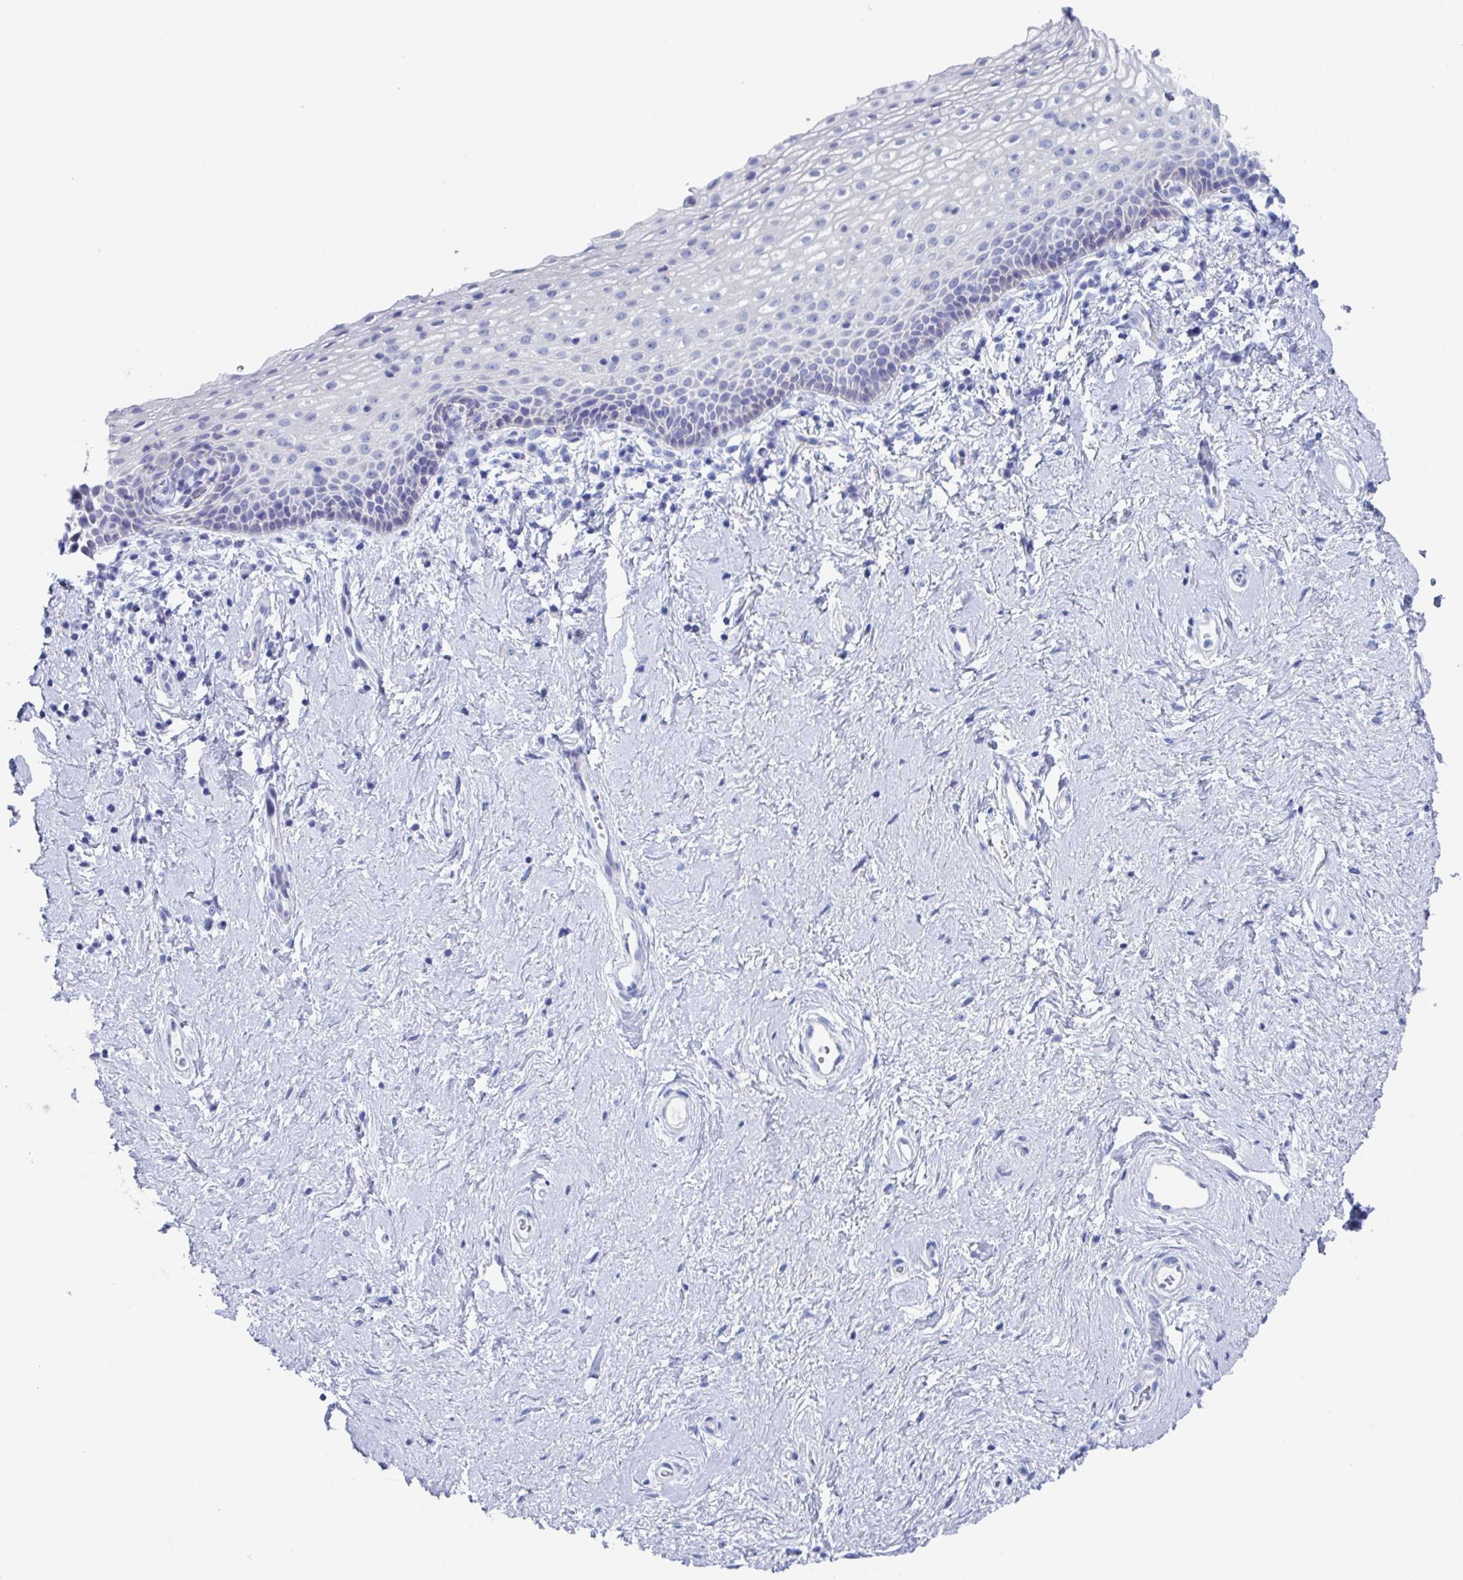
{"staining": {"intensity": "negative", "quantity": "none", "location": "none"}, "tissue": "vagina", "cell_type": "Squamous epithelial cells", "image_type": "normal", "snomed": [{"axis": "morphology", "description": "Normal tissue, NOS"}, {"axis": "topography", "description": "Vagina"}], "caption": "High power microscopy image of an immunohistochemistry (IHC) image of benign vagina, revealing no significant staining in squamous epithelial cells.", "gene": "ZPBP", "patient": {"sex": "female", "age": 61}}